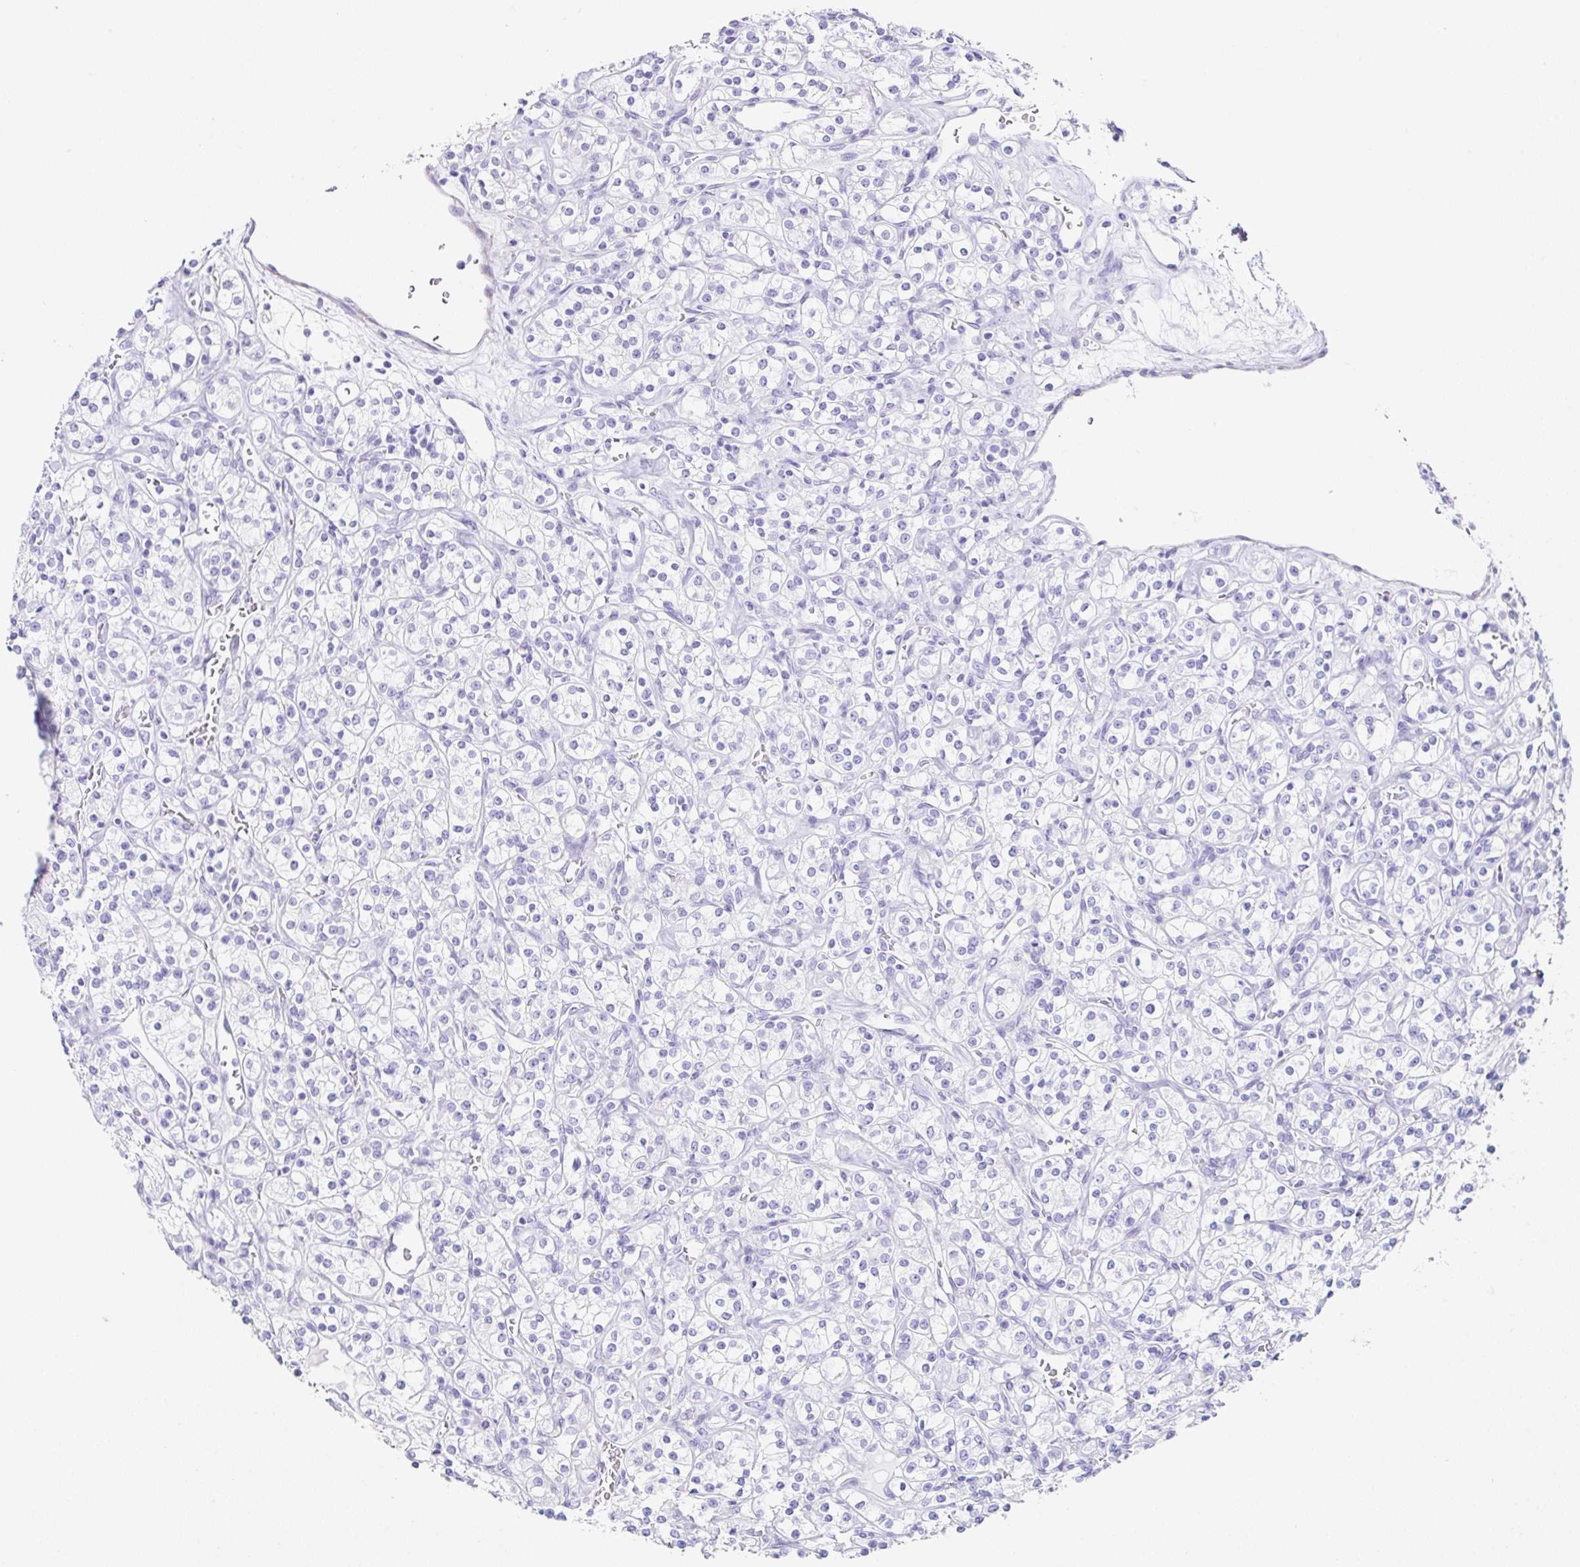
{"staining": {"intensity": "negative", "quantity": "none", "location": "none"}, "tissue": "renal cancer", "cell_type": "Tumor cells", "image_type": "cancer", "snomed": [{"axis": "morphology", "description": "Adenocarcinoma, NOS"}, {"axis": "topography", "description": "Kidney"}], "caption": "Micrograph shows no significant protein staining in tumor cells of renal cancer.", "gene": "CLDND2", "patient": {"sex": "male", "age": 77}}